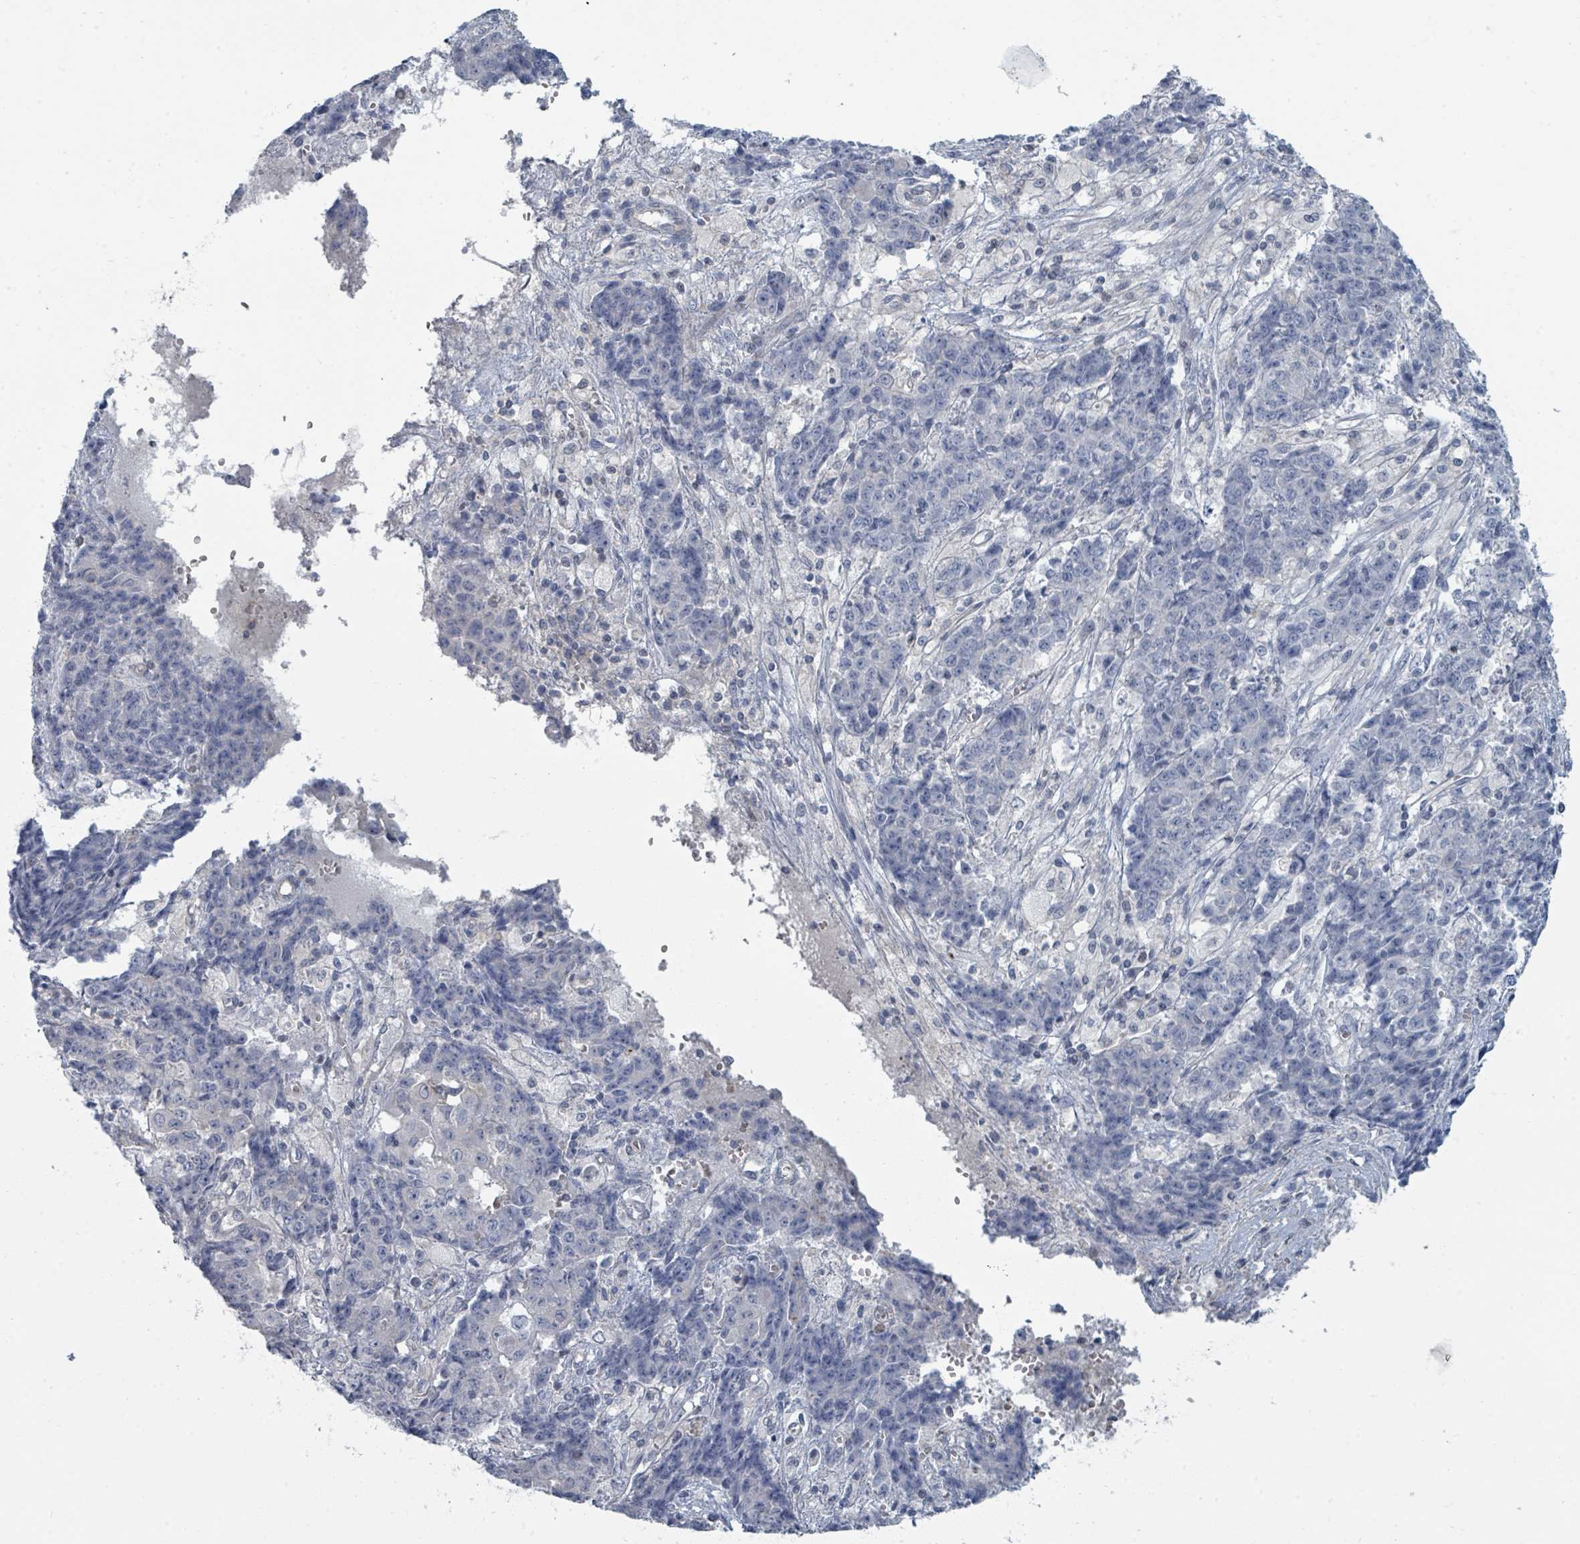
{"staining": {"intensity": "negative", "quantity": "none", "location": "none"}, "tissue": "ovarian cancer", "cell_type": "Tumor cells", "image_type": "cancer", "snomed": [{"axis": "morphology", "description": "Carcinoma, endometroid"}, {"axis": "topography", "description": "Ovary"}], "caption": "Human ovarian cancer stained for a protein using IHC shows no positivity in tumor cells.", "gene": "SLC25A45", "patient": {"sex": "female", "age": 42}}